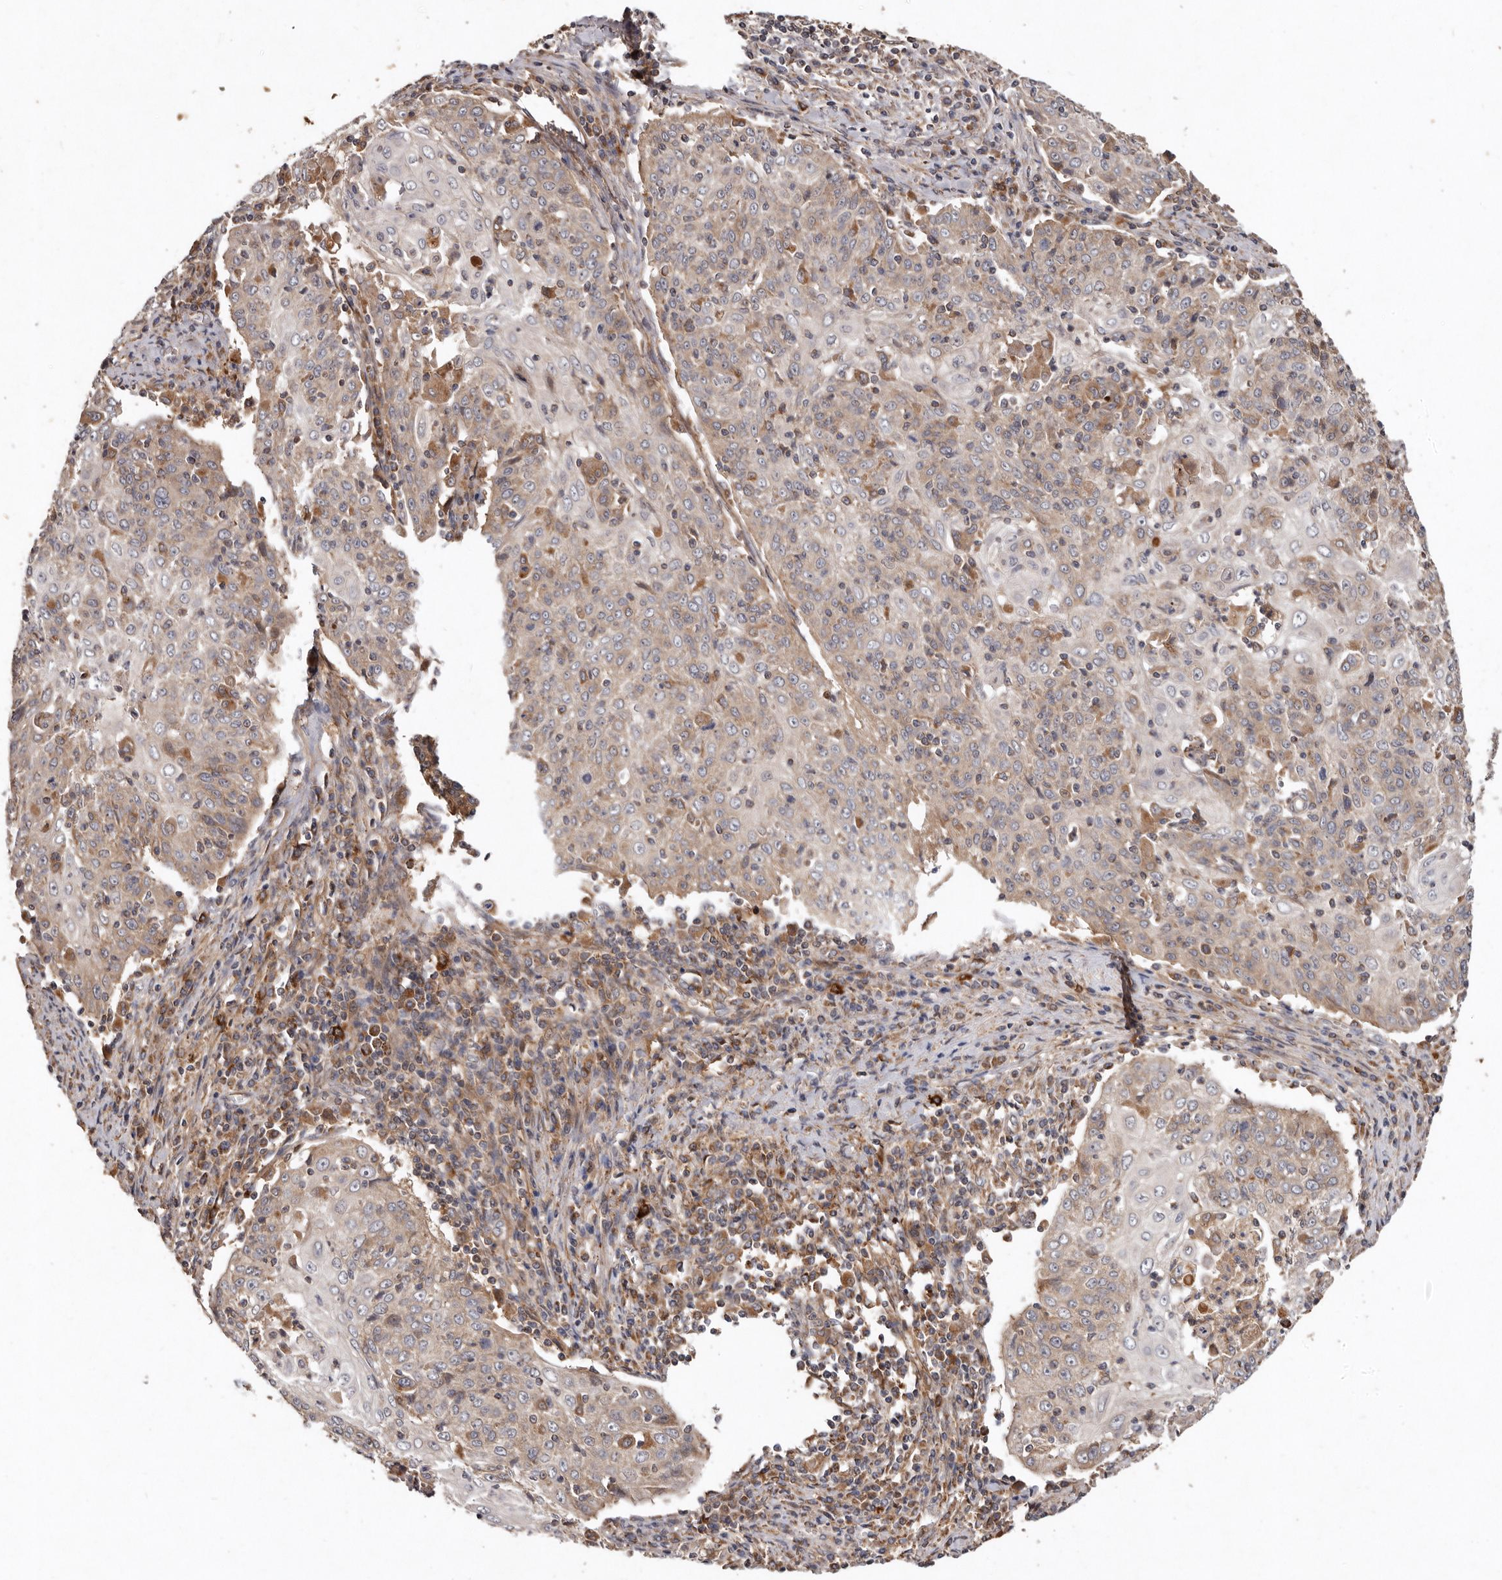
{"staining": {"intensity": "weak", "quantity": "25%-75%", "location": "cytoplasmic/membranous"}, "tissue": "cervical cancer", "cell_type": "Tumor cells", "image_type": "cancer", "snomed": [{"axis": "morphology", "description": "Squamous cell carcinoma, NOS"}, {"axis": "topography", "description": "Cervix"}], "caption": "Protein staining by IHC reveals weak cytoplasmic/membranous expression in approximately 25%-75% of tumor cells in cervical squamous cell carcinoma.", "gene": "GOT1L1", "patient": {"sex": "female", "age": 48}}